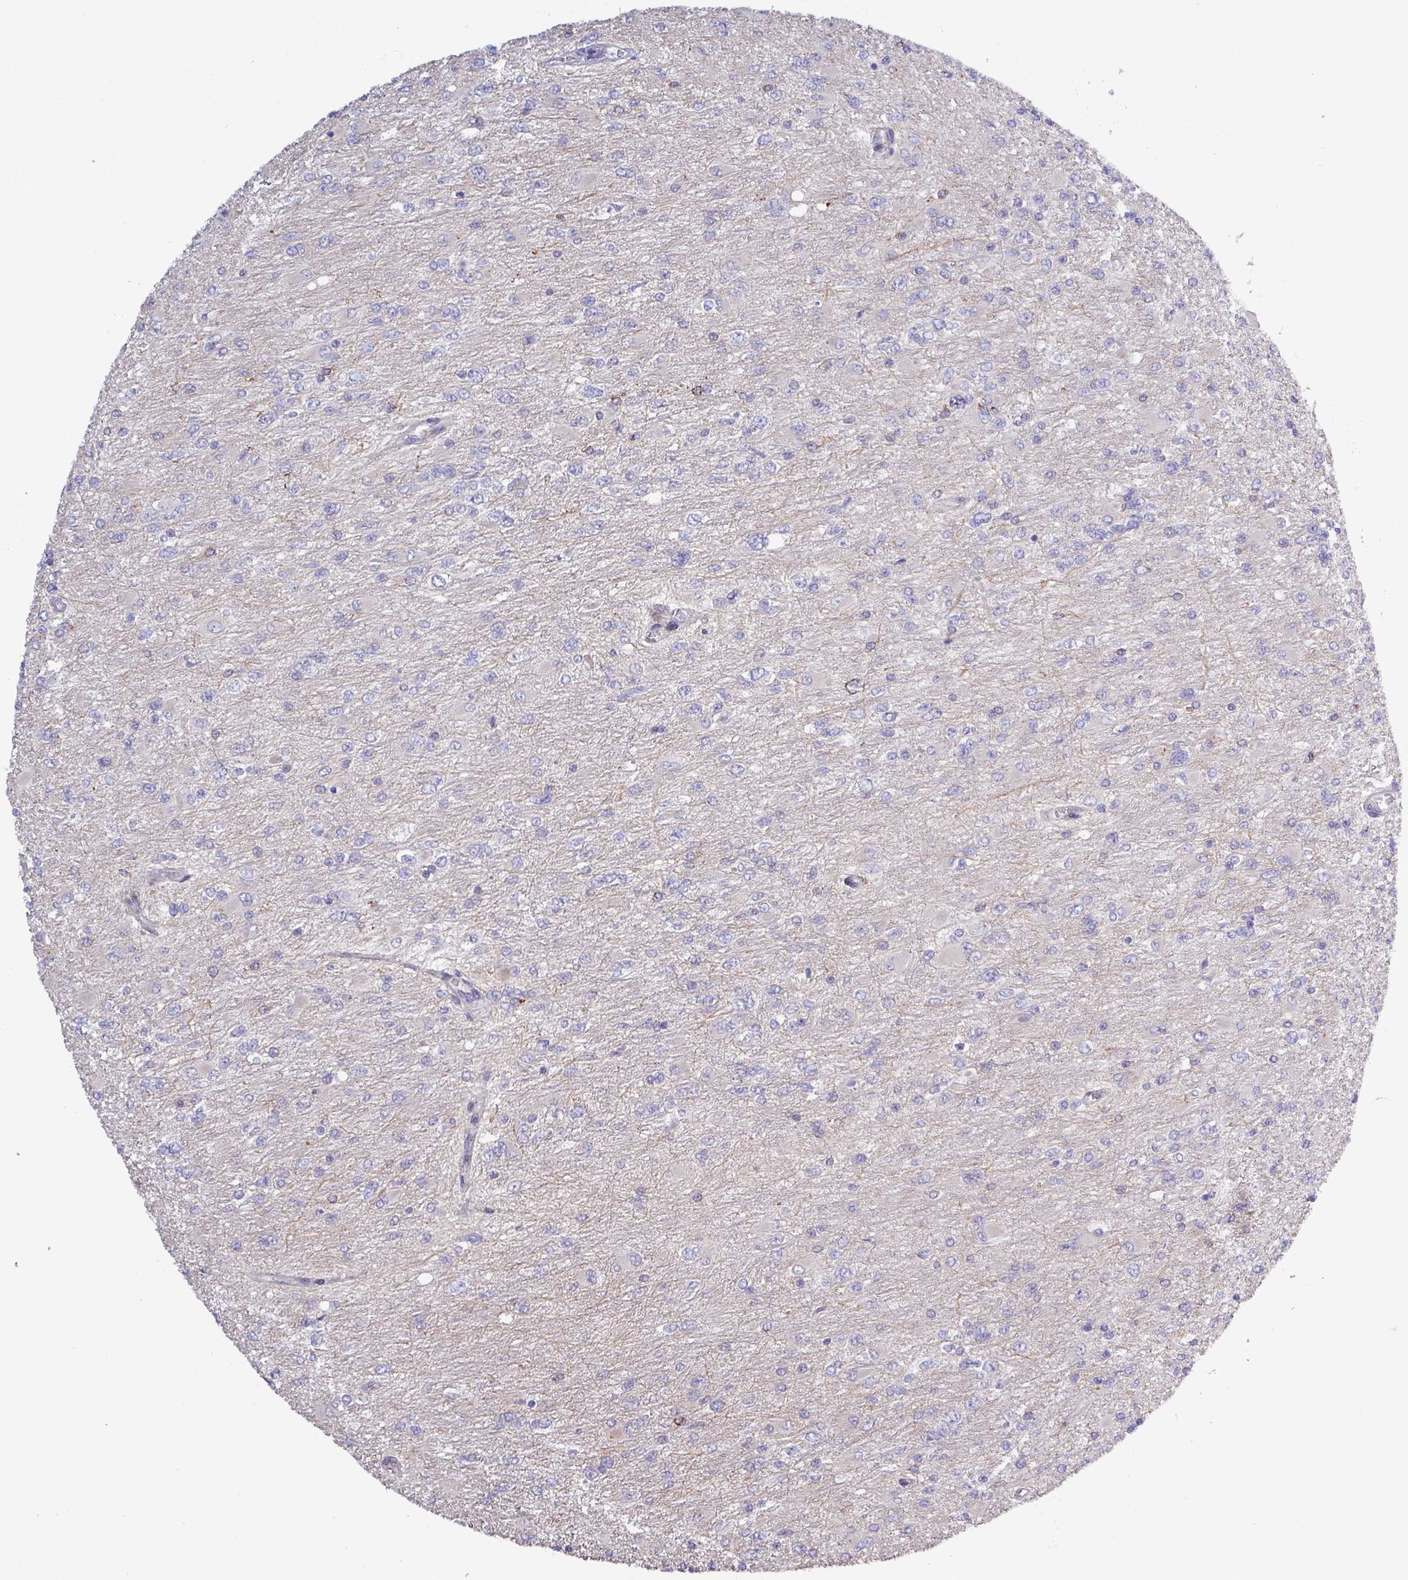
{"staining": {"intensity": "strong", "quantity": "<25%", "location": "cytoplasmic/membranous"}, "tissue": "glioma", "cell_type": "Tumor cells", "image_type": "cancer", "snomed": [{"axis": "morphology", "description": "Glioma, malignant, High grade"}, {"axis": "topography", "description": "Cerebral cortex"}], "caption": "Immunohistochemistry image of glioma stained for a protein (brown), which displays medium levels of strong cytoplasmic/membranous staining in about <25% of tumor cells.", "gene": "PLIN2", "patient": {"sex": "female", "age": 36}}